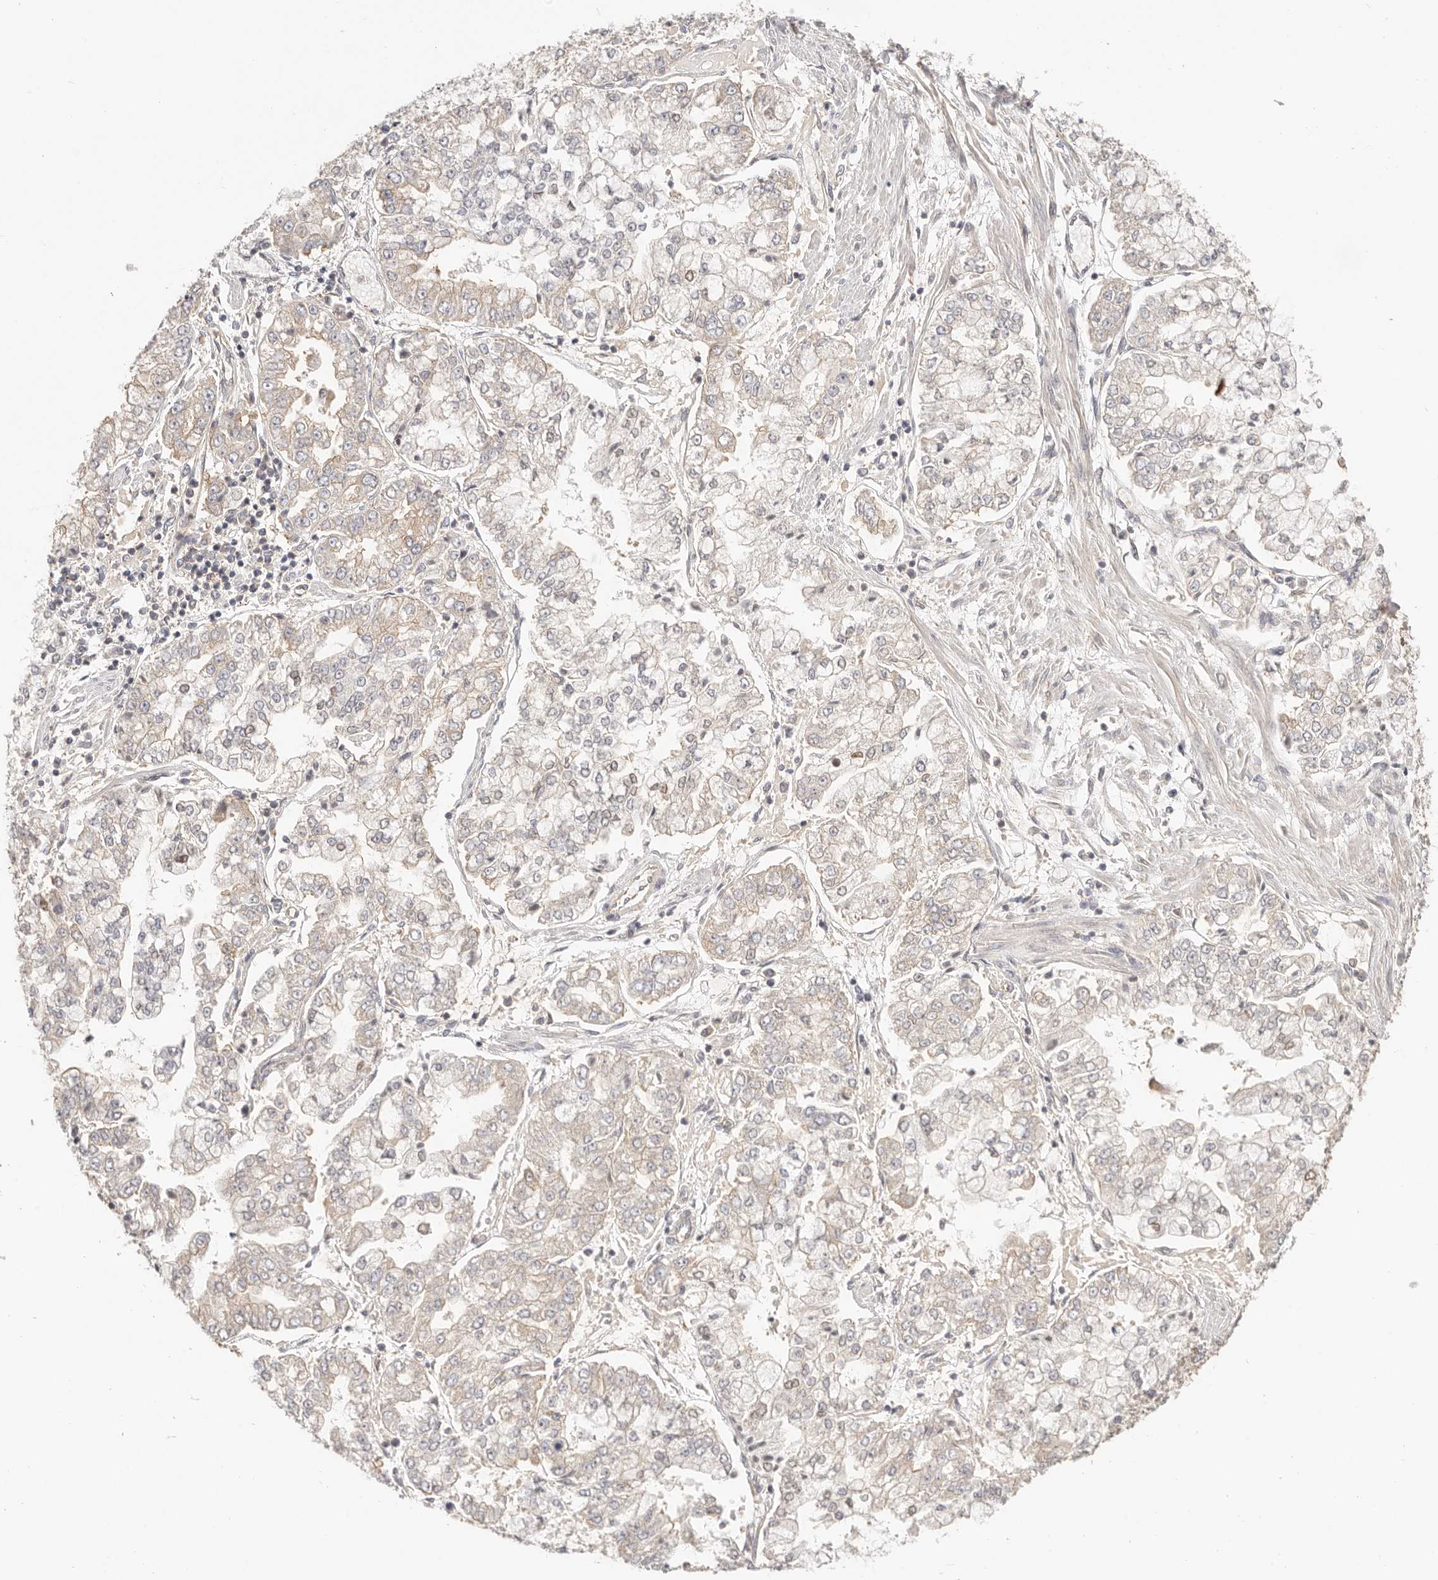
{"staining": {"intensity": "weak", "quantity": "<25%", "location": "cytoplasmic/membranous,nuclear"}, "tissue": "stomach cancer", "cell_type": "Tumor cells", "image_type": "cancer", "snomed": [{"axis": "morphology", "description": "Adenocarcinoma, NOS"}, {"axis": "topography", "description": "Stomach"}], "caption": "Tumor cells show no significant protein expression in stomach cancer (adenocarcinoma).", "gene": "KCMF1", "patient": {"sex": "male", "age": 76}}